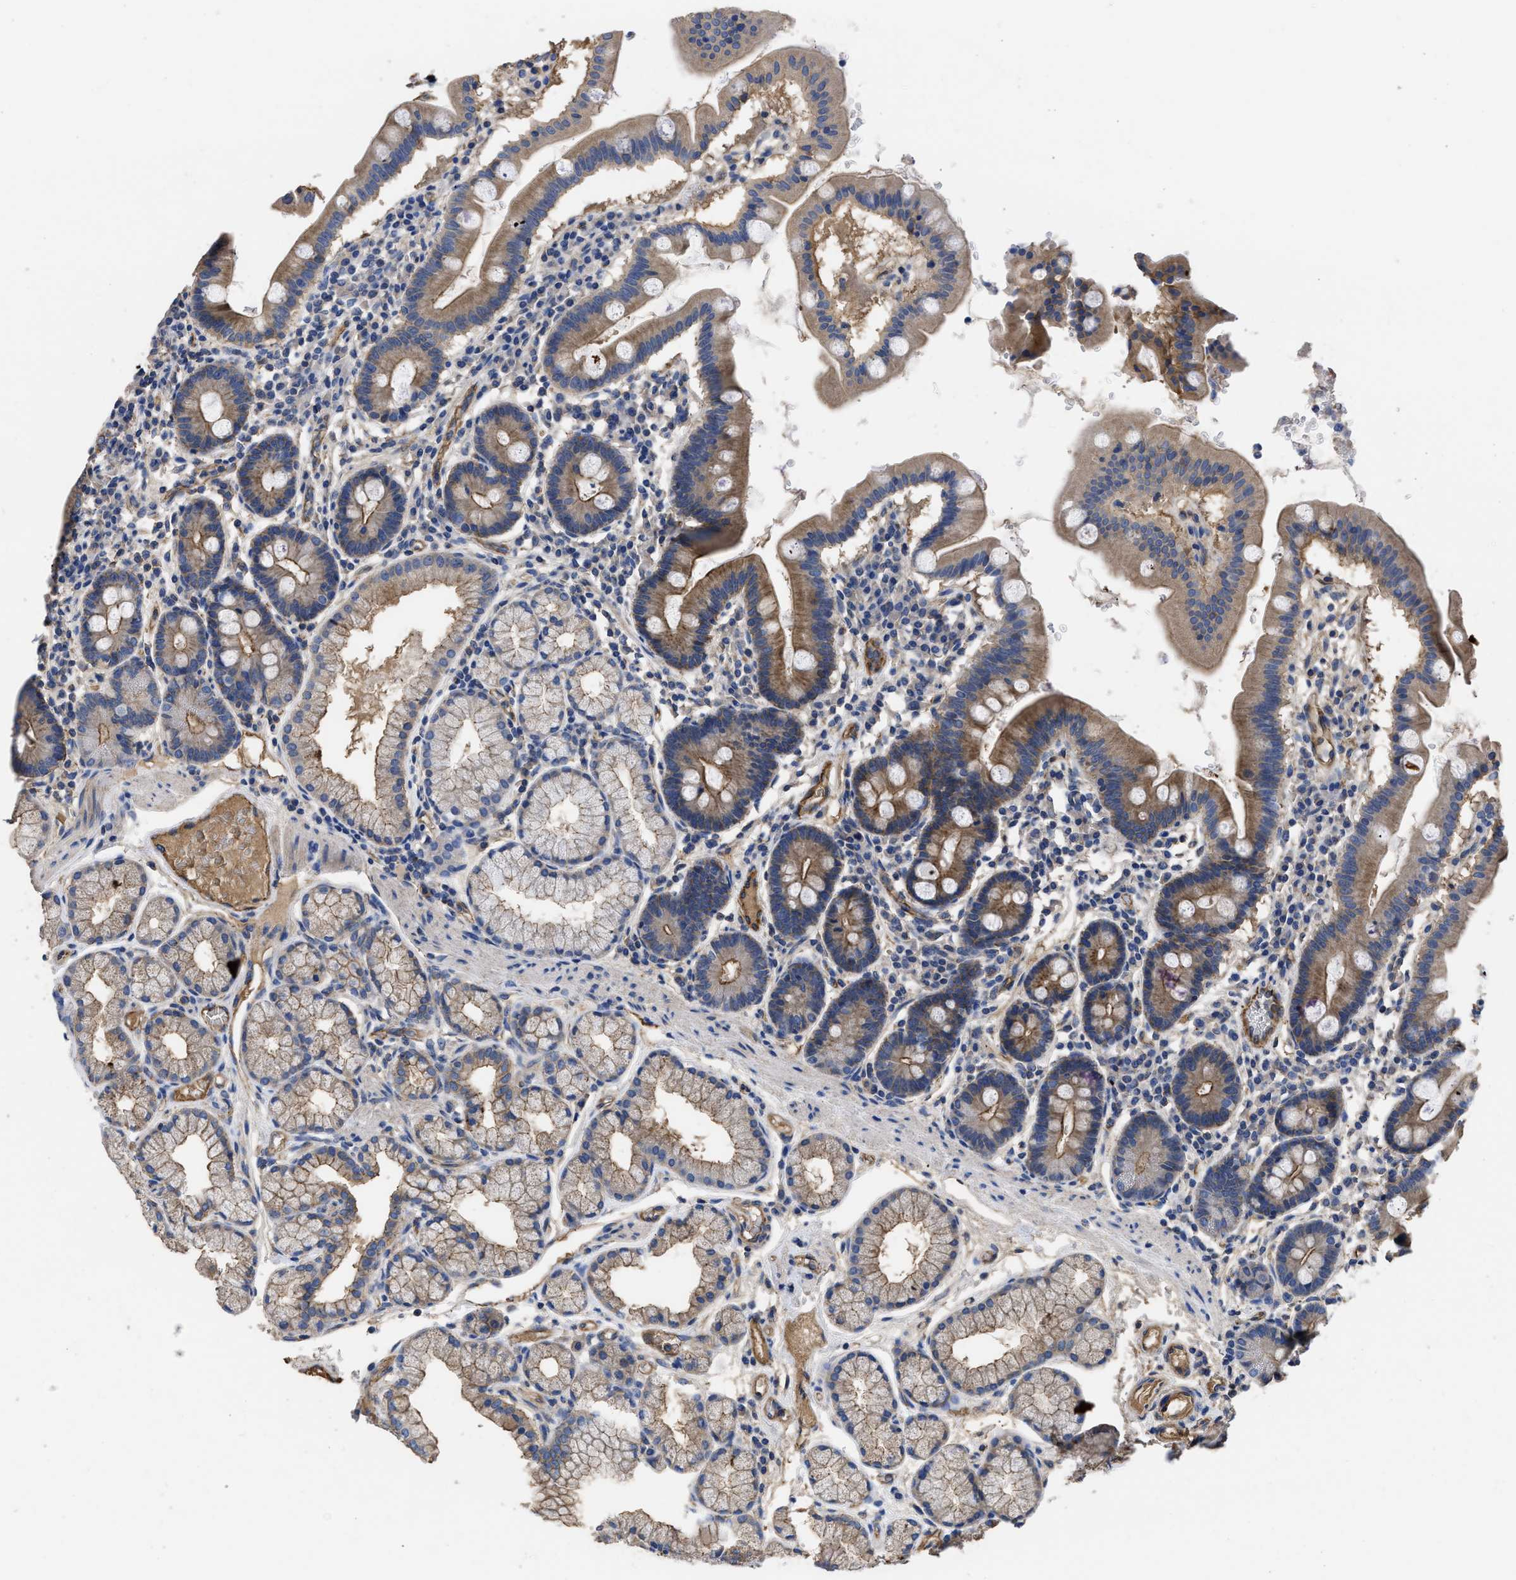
{"staining": {"intensity": "moderate", "quantity": ">75%", "location": "cytoplasmic/membranous"}, "tissue": "duodenum", "cell_type": "Glandular cells", "image_type": "normal", "snomed": [{"axis": "morphology", "description": "Normal tissue, NOS"}, {"axis": "topography", "description": "Duodenum"}], "caption": "This photomicrograph reveals immunohistochemistry (IHC) staining of benign human duodenum, with medium moderate cytoplasmic/membranous positivity in about >75% of glandular cells.", "gene": "USP4", "patient": {"sex": "male", "age": 50}}